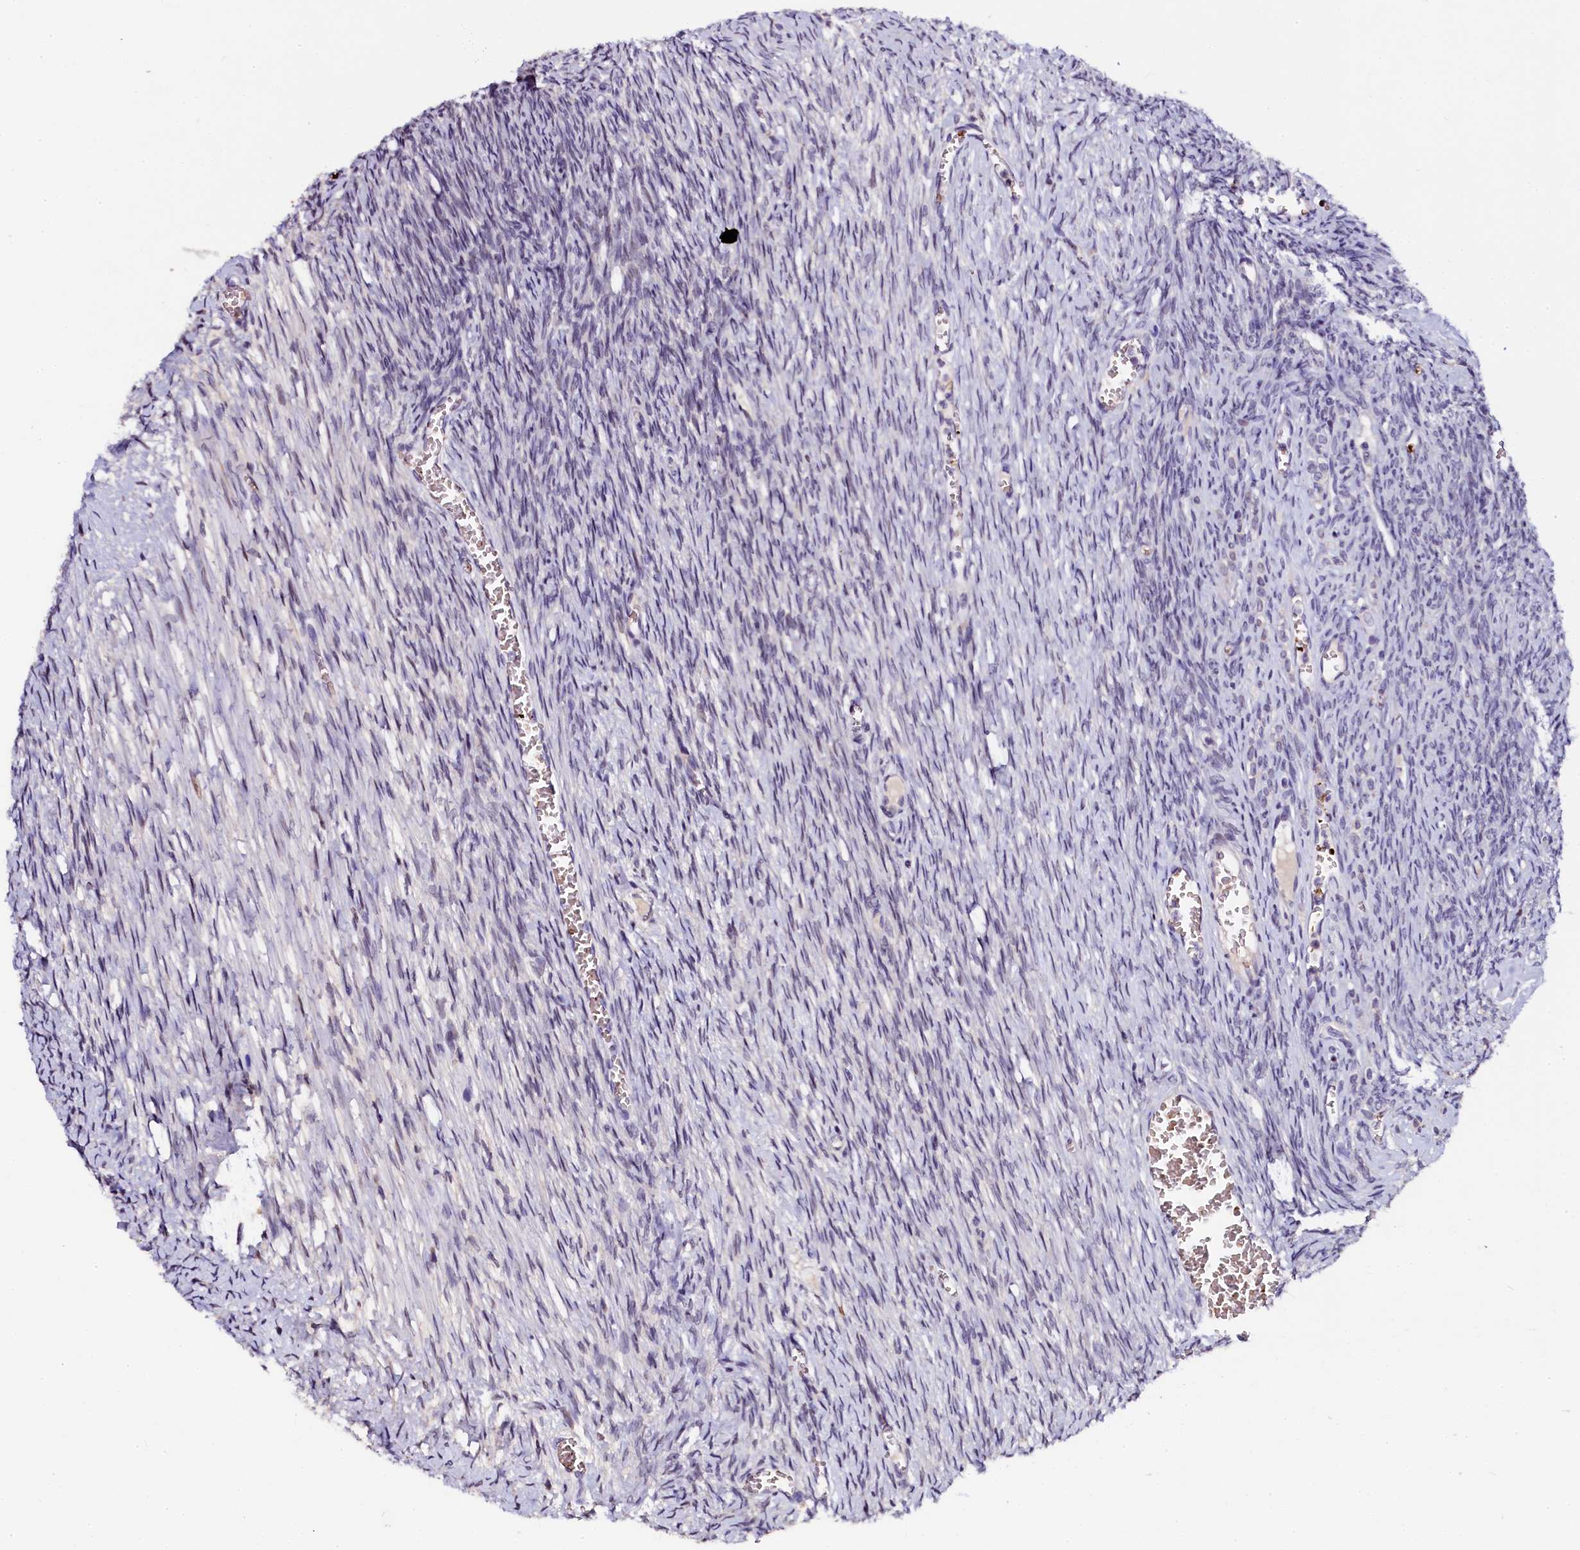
{"staining": {"intensity": "negative", "quantity": "none", "location": "none"}, "tissue": "ovary", "cell_type": "Follicle cells", "image_type": "normal", "snomed": [{"axis": "morphology", "description": "Normal tissue, NOS"}, {"axis": "topography", "description": "Ovary"}], "caption": "This is an immunohistochemistry micrograph of benign human ovary. There is no positivity in follicle cells.", "gene": "CTDSPL2", "patient": {"sex": "female", "age": 44}}